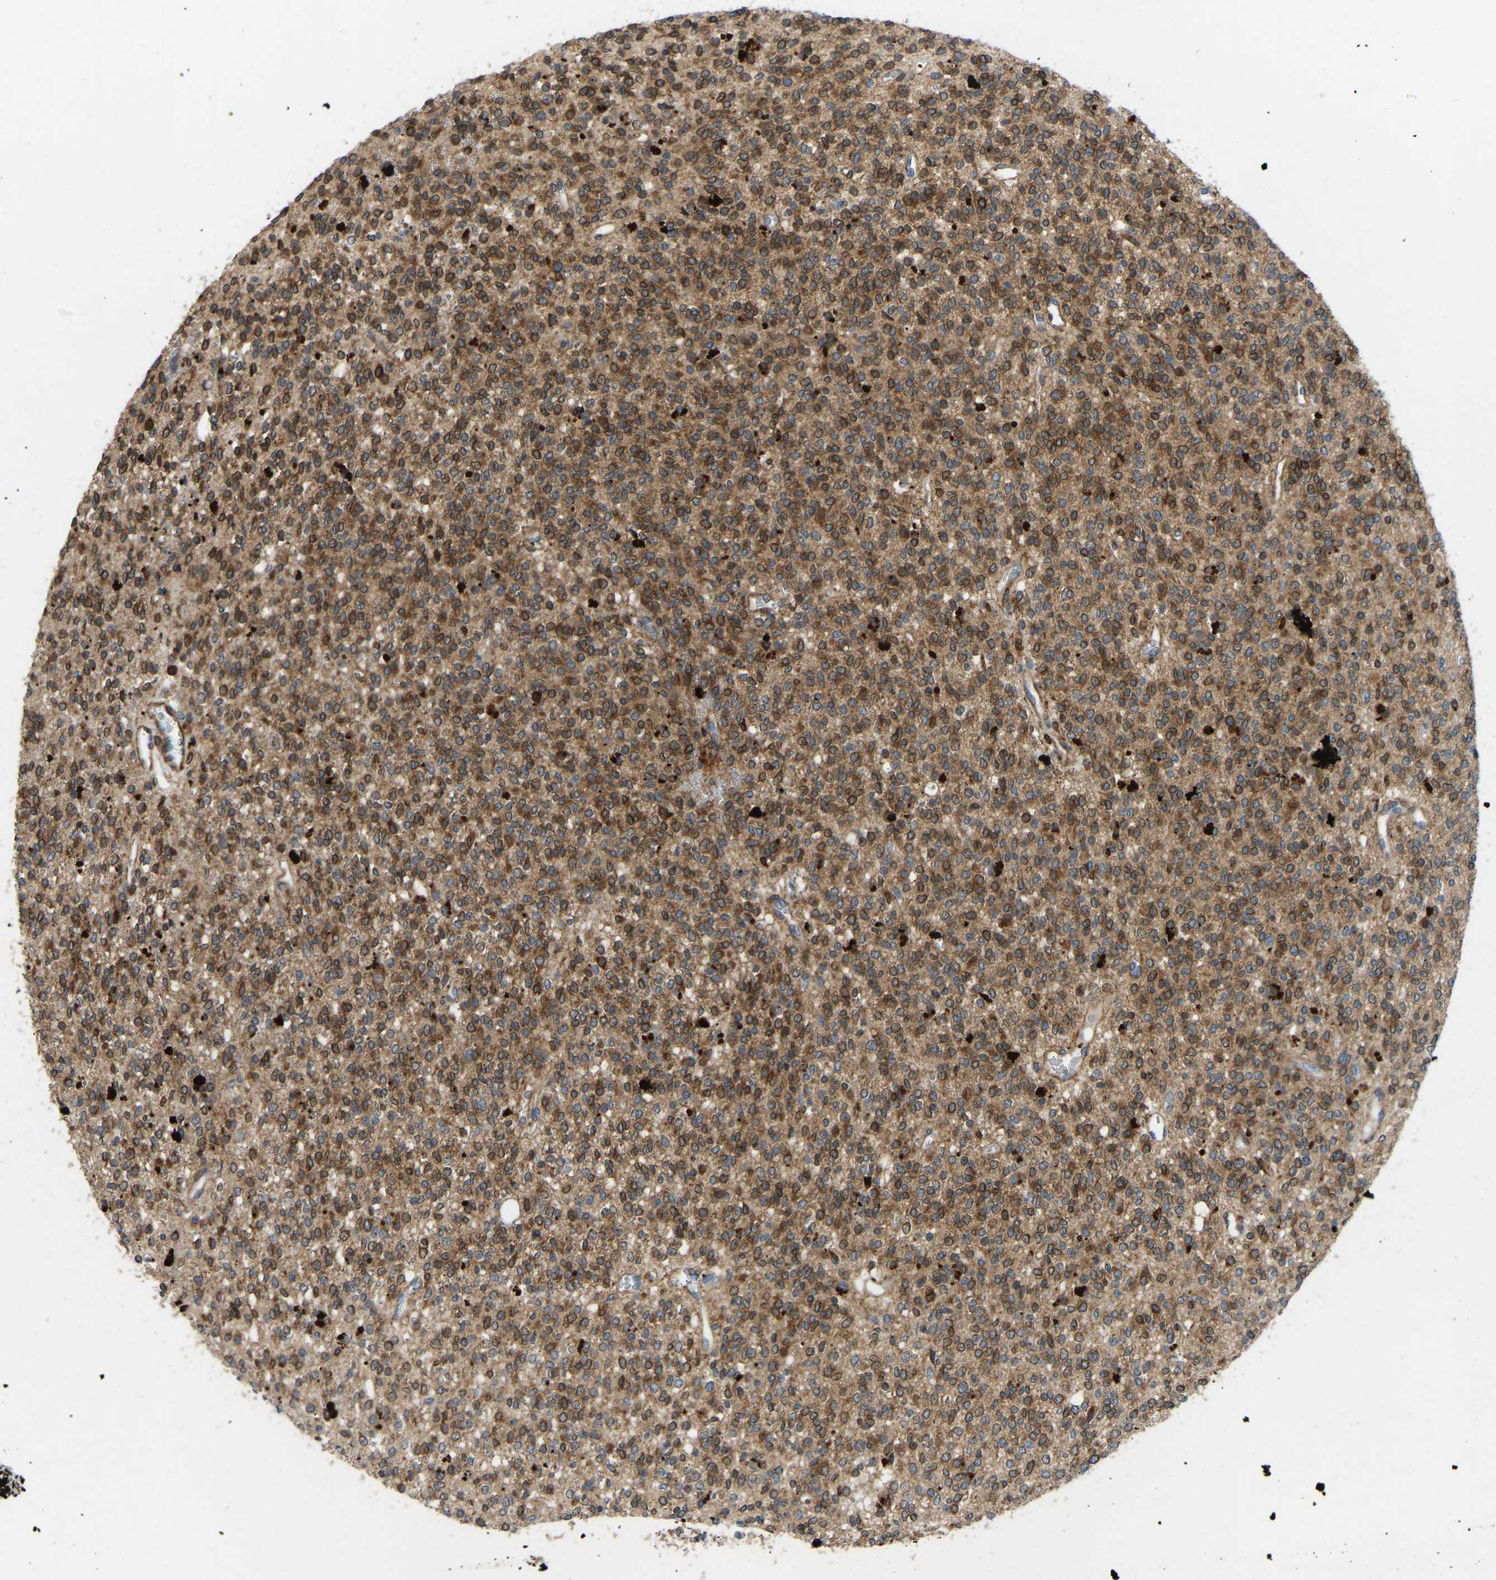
{"staining": {"intensity": "moderate", "quantity": ">75%", "location": "cytoplasmic/membranous"}, "tissue": "glioma", "cell_type": "Tumor cells", "image_type": "cancer", "snomed": [{"axis": "morphology", "description": "Glioma, malignant, High grade"}, {"axis": "topography", "description": "Brain"}], "caption": "IHC micrograph of neoplastic tissue: human high-grade glioma (malignant) stained using immunohistochemistry exhibits medium levels of moderate protein expression localized specifically in the cytoplasmic/membranous of tumor cells, appearing as a cytoplasmic/membranous brown color.", "gene": "OS9", "patient": {"sex": "male", "age": 34}}